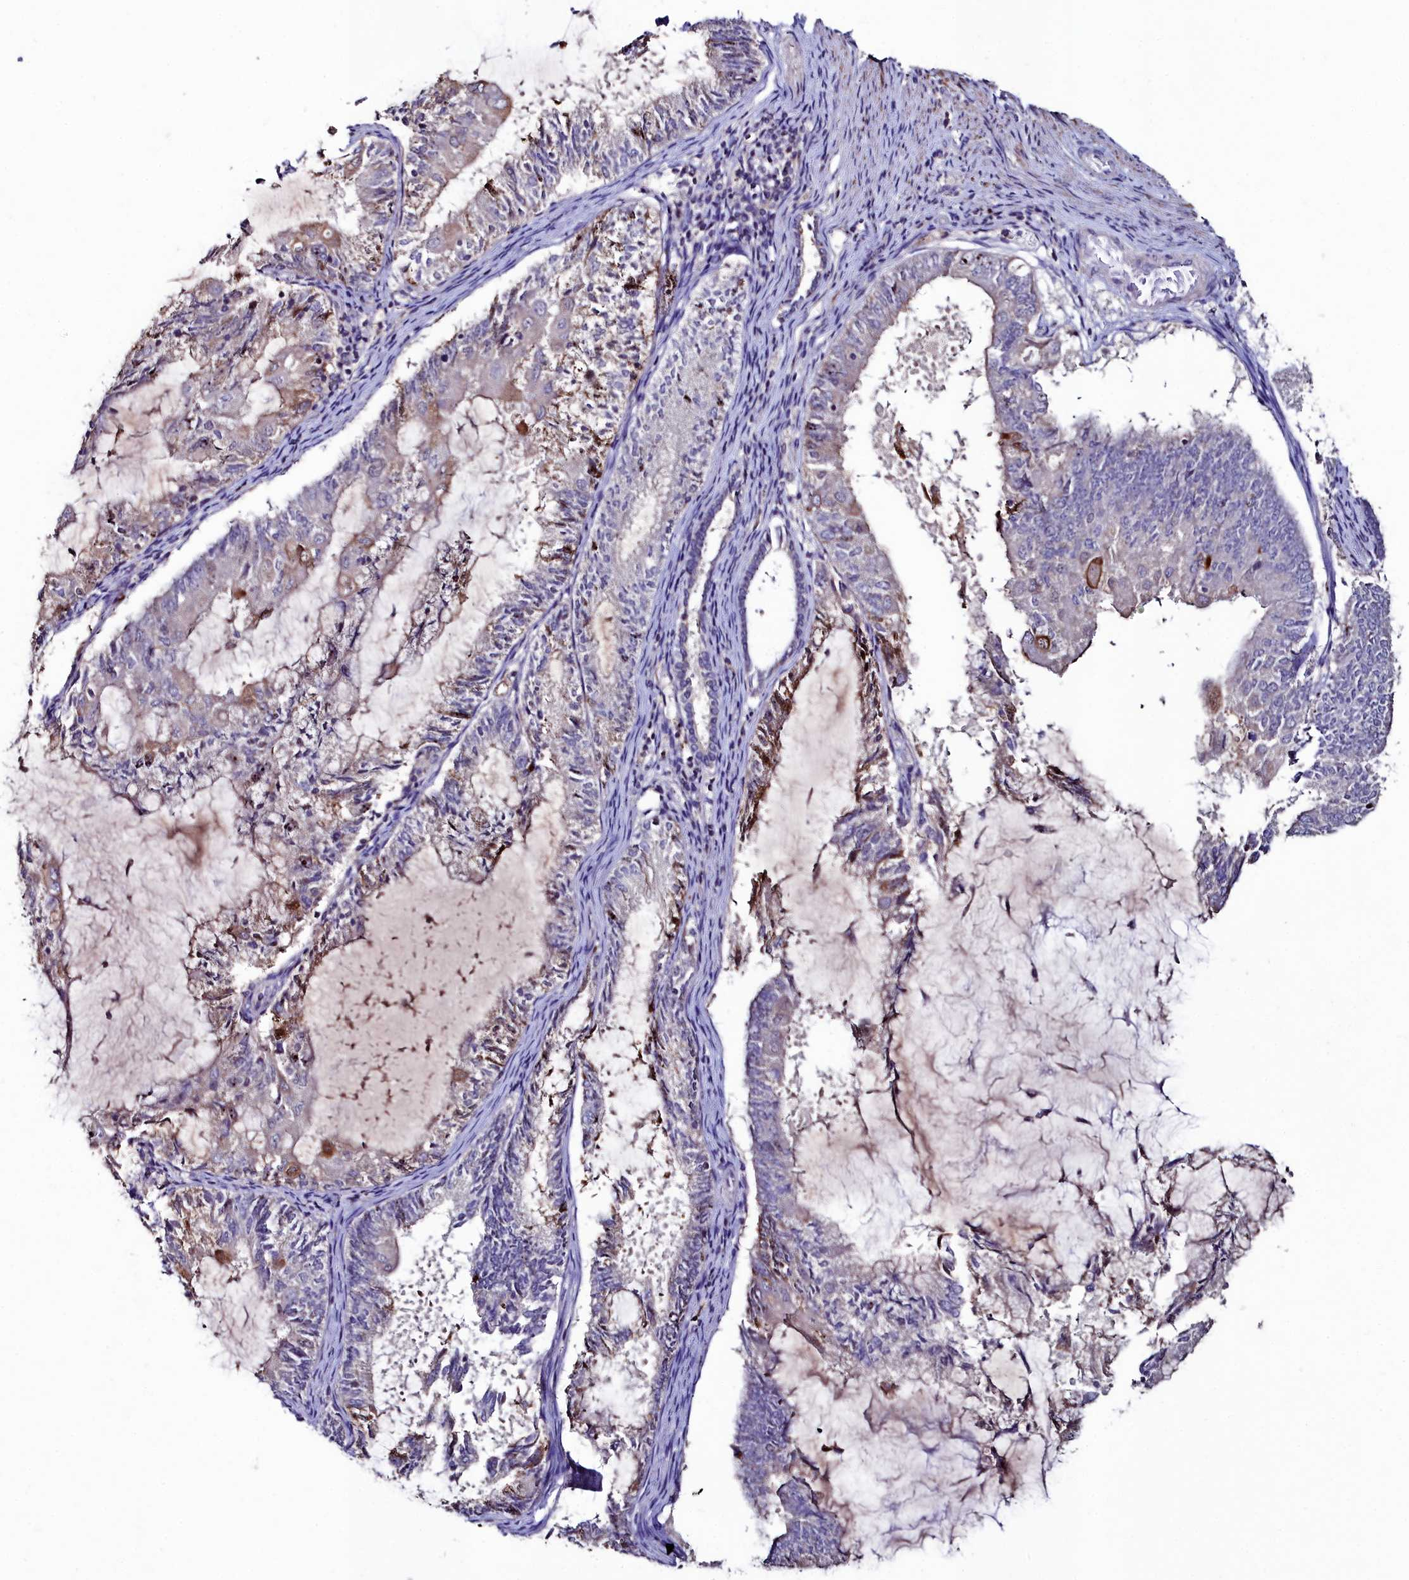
{"staining": {"intensity": "moderate", "quantity": "<25%", "location": "cytoplasmic/membranous"}, "tissue": "endometrial cancer", "cell_type": "Tumor cells", "image_type": "cancer", "snomed": [{"axis": "morphology", "description": "Adenocarcinoma, NOS"}, {"axis": "topography", "description": "Endometrium"}], "caption": "This image displays IHC staining of adenocarcinoma (endometrial), with low moderate cytoplasmic/membranous staining in approximately <25% of tumor cells.", "gene": "AMBRA1", "patient": {"sex": "female", "age": 81}}